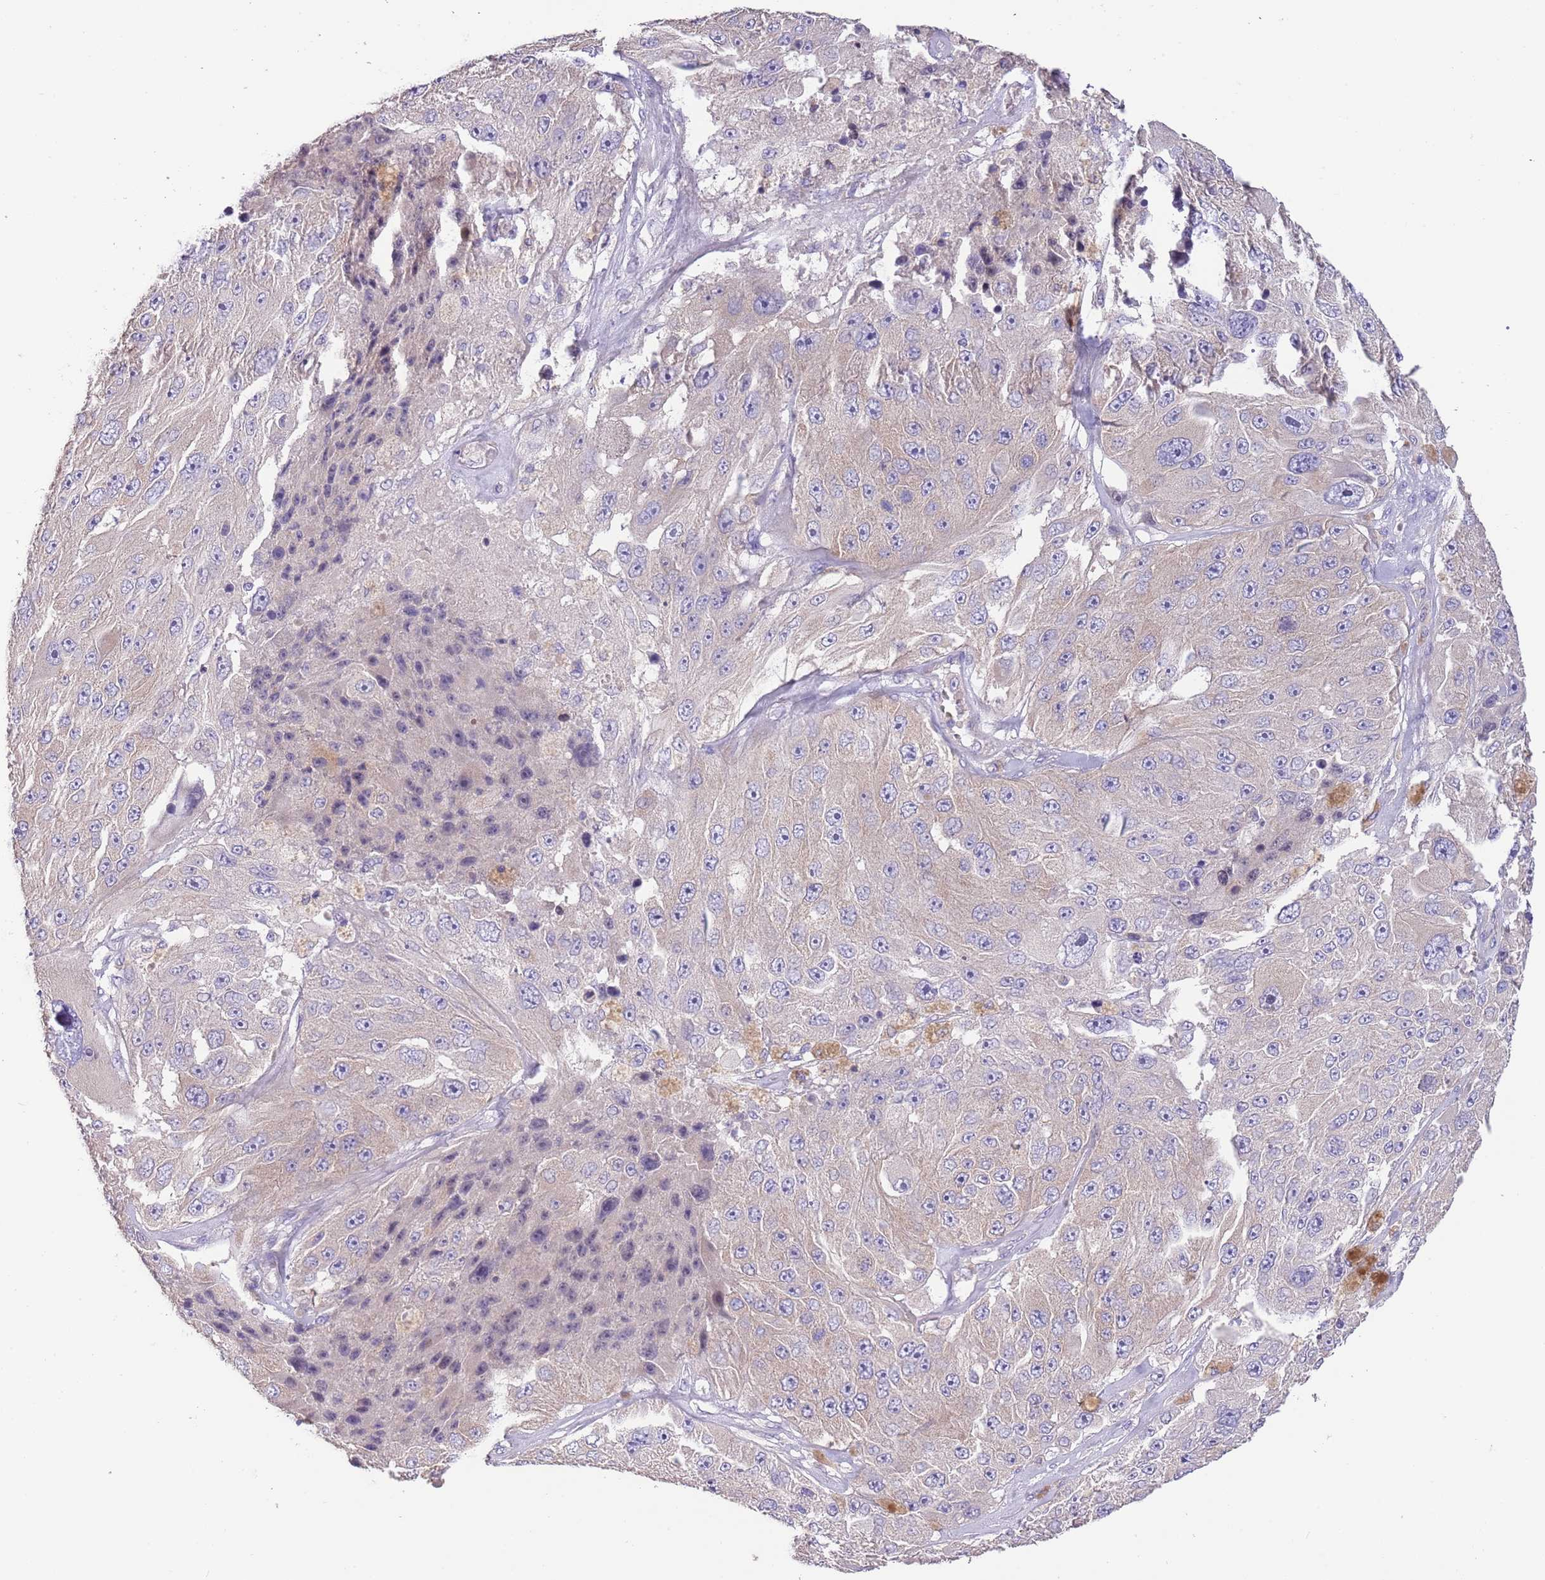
{"staining": {"intensity": "negative", "quantity": "none", "location": "none"}, "tissue": "melanoma", "cell_type": "Tumor cells", "image_type": "cancer", "snomed": [{"axis": "morphology", "description": "Malignant melanoma, Metastatic site"}, {"axis": "topography", "description": "Lymph node"}], "caption": "IHC of melanoma demonstrates no positivity in tumor cells. (Immunohistochemistry (ihc), brightfield microscopy, high magnification).", "gene": "ZNF658", "patient": {"sex": "male", "age": 62}}